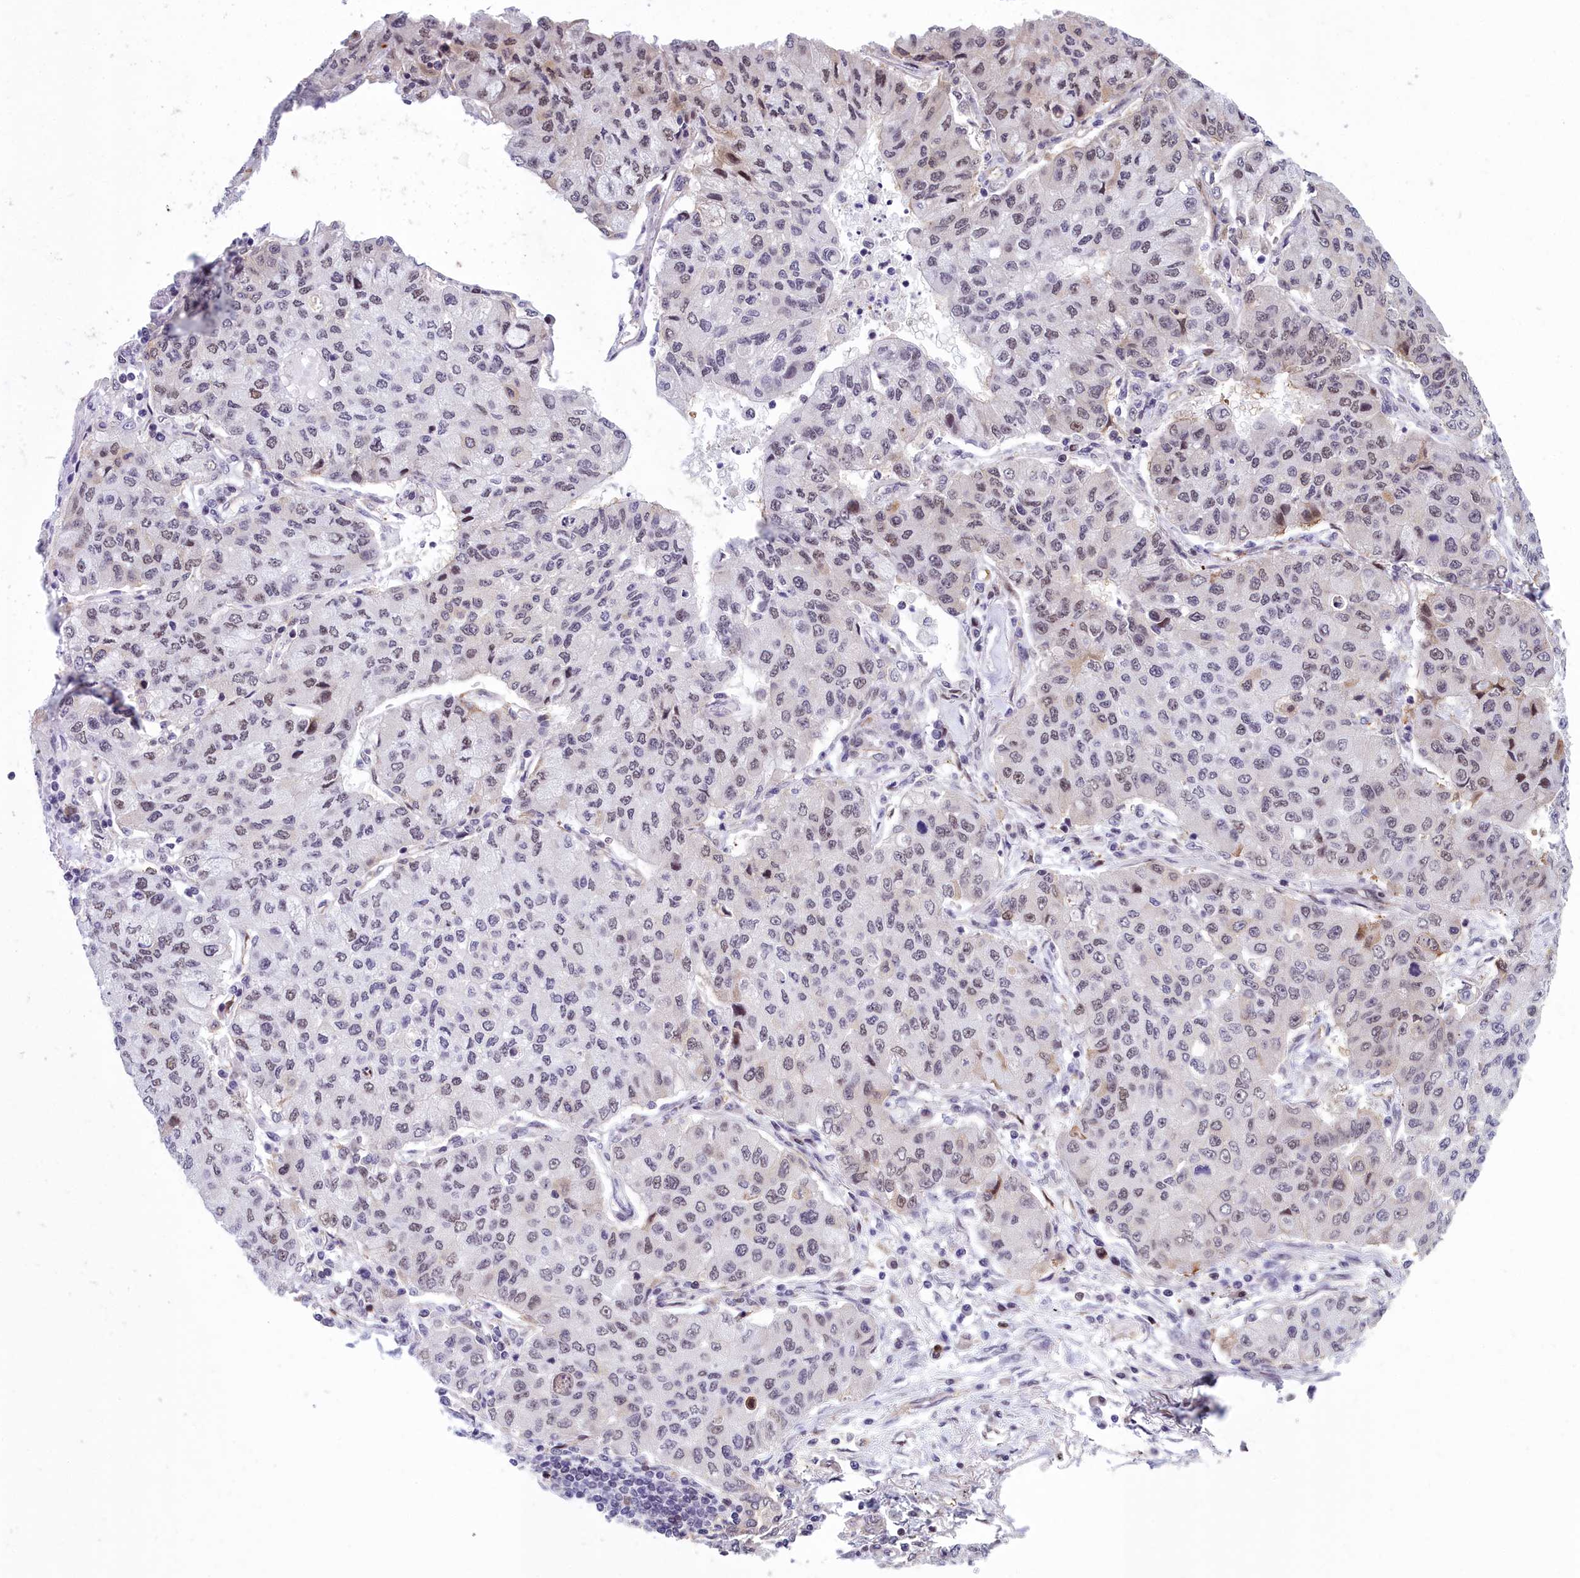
{"staining": {"intensity": "moderate", "quantity": "25%-75%", "location": "nuclear"}, "tissue": "lung cancer", "cell_type": "Tumor cells", "image_type": "cancer", "snomed": [{"axis": "morphology", "description": "Squamous cell carcinoma, NOS"}, {"axis": "topography", "description": "Lung"}], "caption": "A high-resolution photomicrograph shows immunohistochemistry staining of lung cancer, which shows moderate nuclear positivity in about 25%-75% of tumor cells. The protein is stained brown, and the nuclei are stained in blue (DAB IHC with brightfield microscopy, high magnification).", "gene": "CCDC97", "patient": {"sex": "male", "age": 74}}